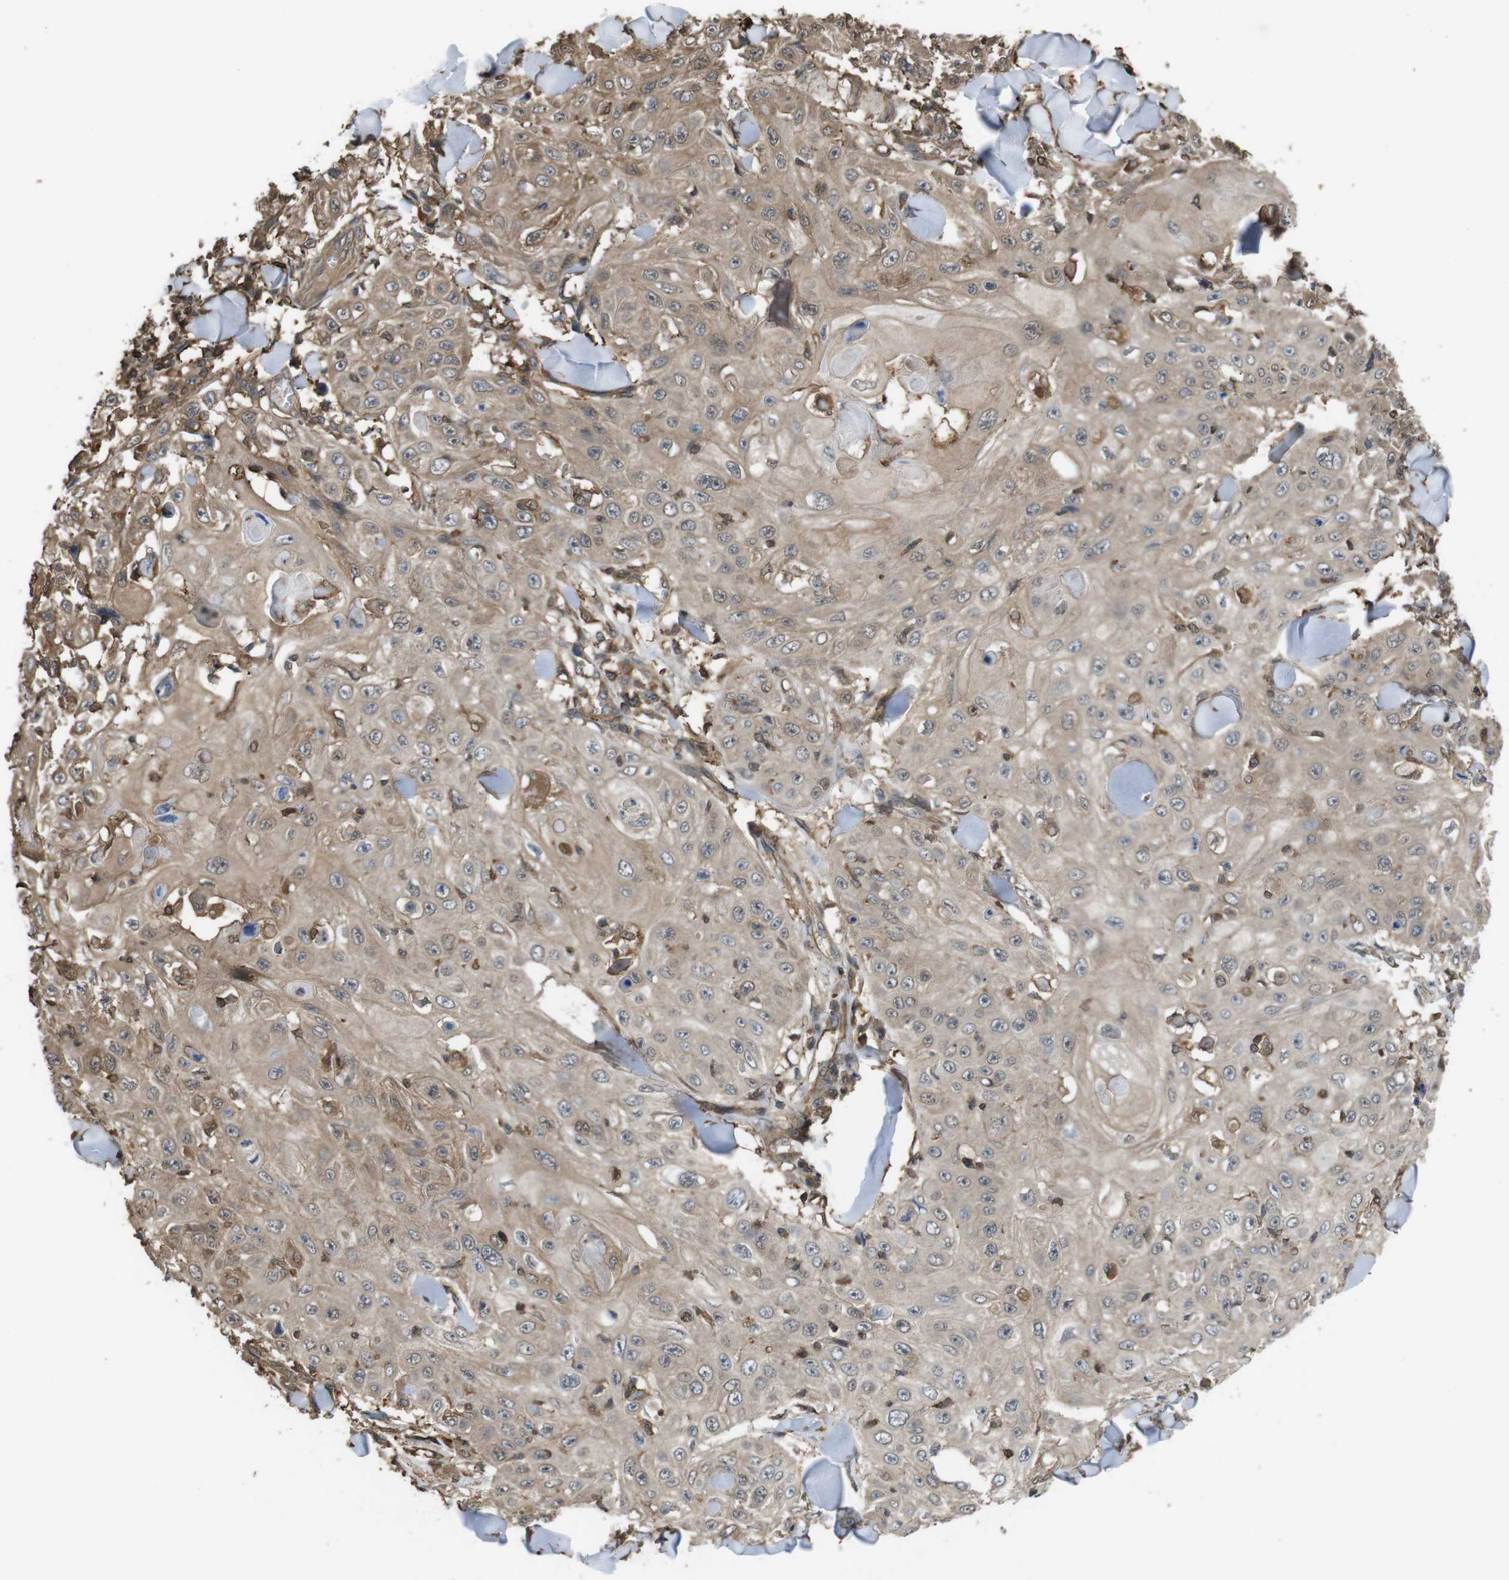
{"staining": {"intensity": "moderate", "quantity": ">75%", "location": "cytoplasmic/membranous"}, "tissue": "skin cancer", "cell_type": "Tumor cells", "image_type": "cancer", "snomed": [{"axis": "morphology", "description": "Squamous cell carcinoma, NOS"}, {"axis": "topography", "description": "Skin"}], "caption": "Tumor cells demonstrate moderate cytoplasmic/membranous positivity in about >75% of cells in skin cancer.", "gene": "ARHGDIA", "patient": {"sex": "male", "age": 86}}